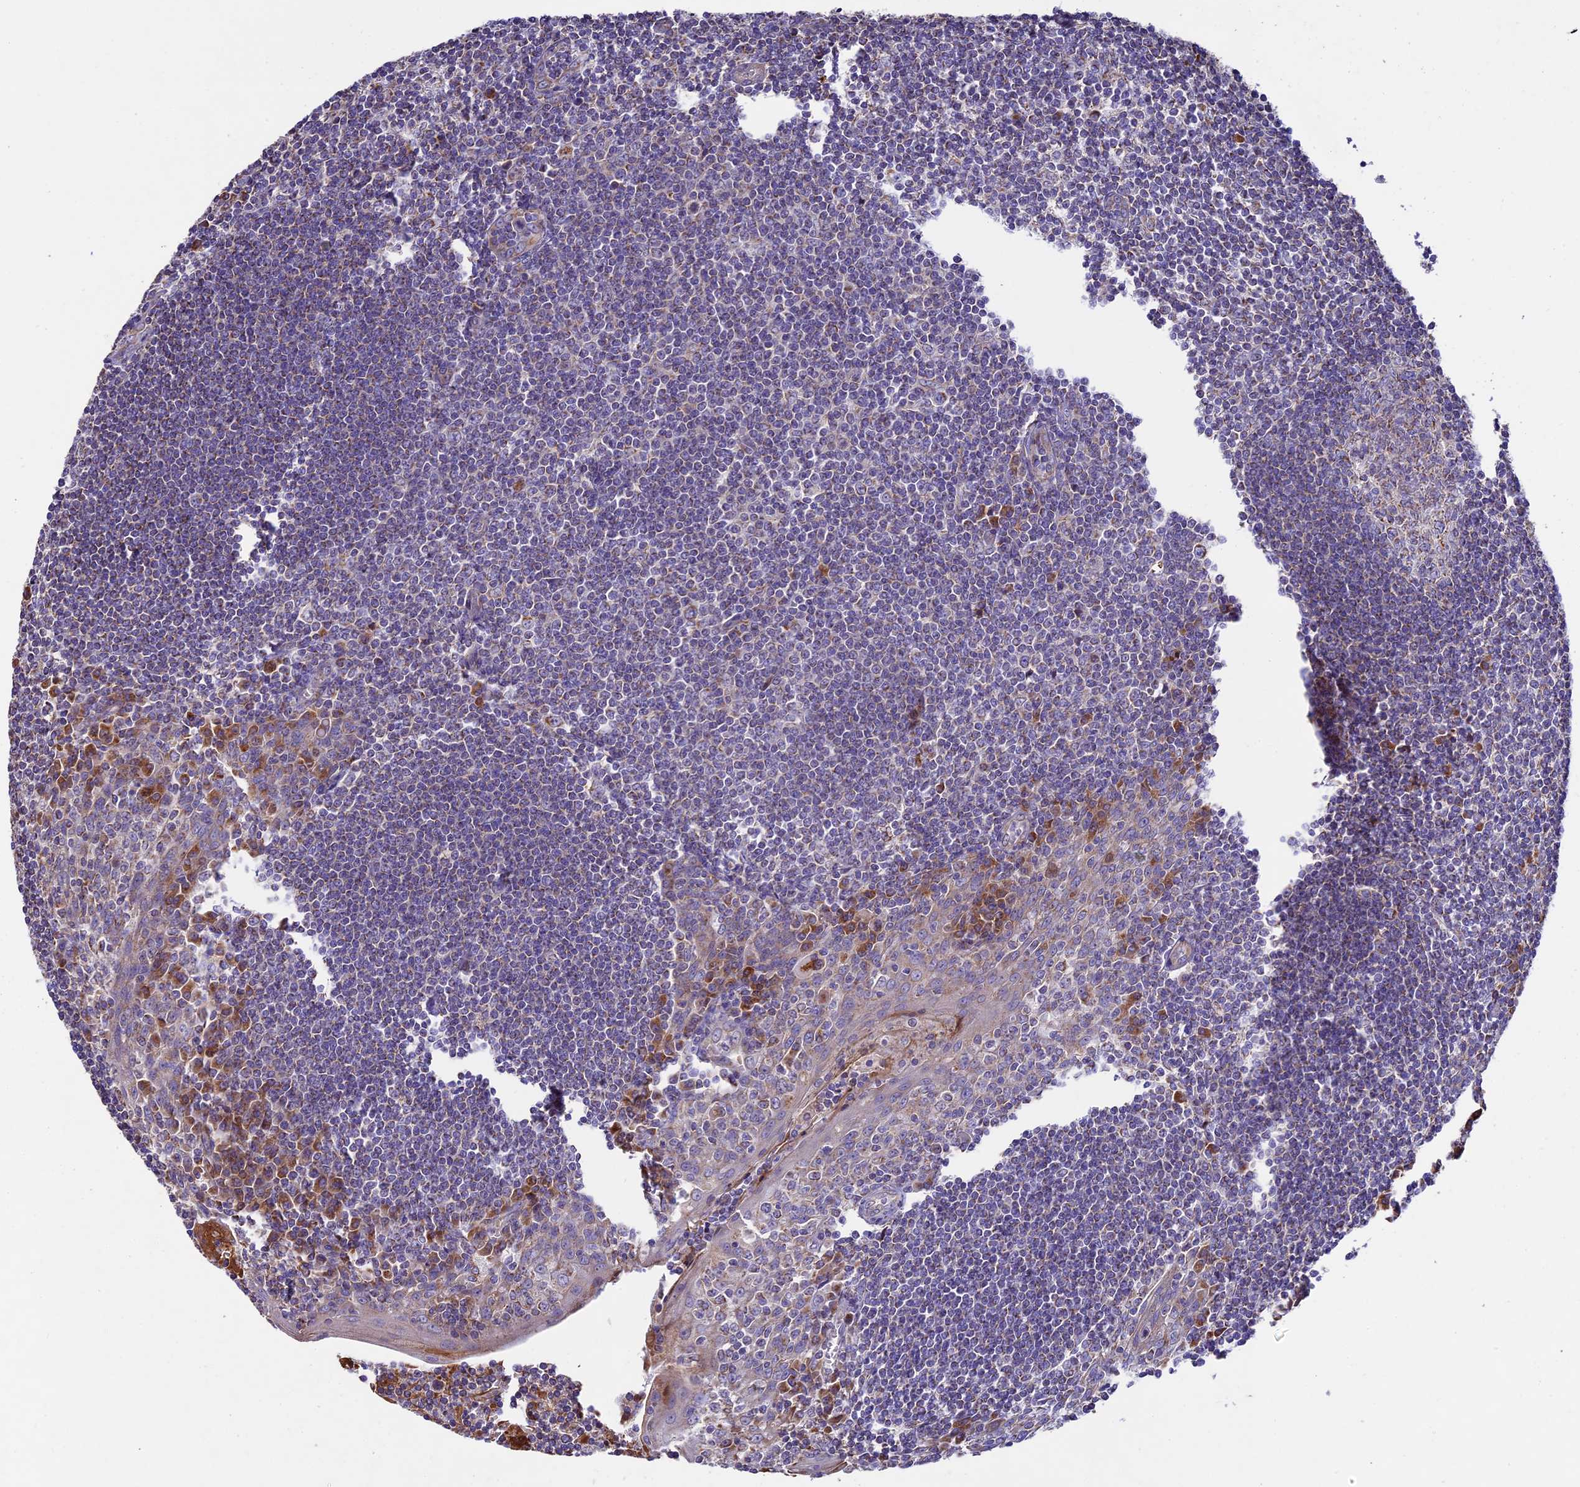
{"staining": {"intensity": "moderate", "quantity": "<25%", "location": "cytoplasmic/membranous"}, "tissue": "tonsil", "cell_type": "Germinal center cells", "image_type": "normal", "snomed": [{"axis": "morphology", "description": "Normal tissue, NOS"}, {"axis": "topography", "description": "Tonsil"}], "caption": "This image exhibits IHC staining of benign human tonsil, with low moderate cytoplasmic/membranous expression in about <25% of germinal center cells.", "gene": "OCEL1", "patient": {"sex": "male", "age": 27}}